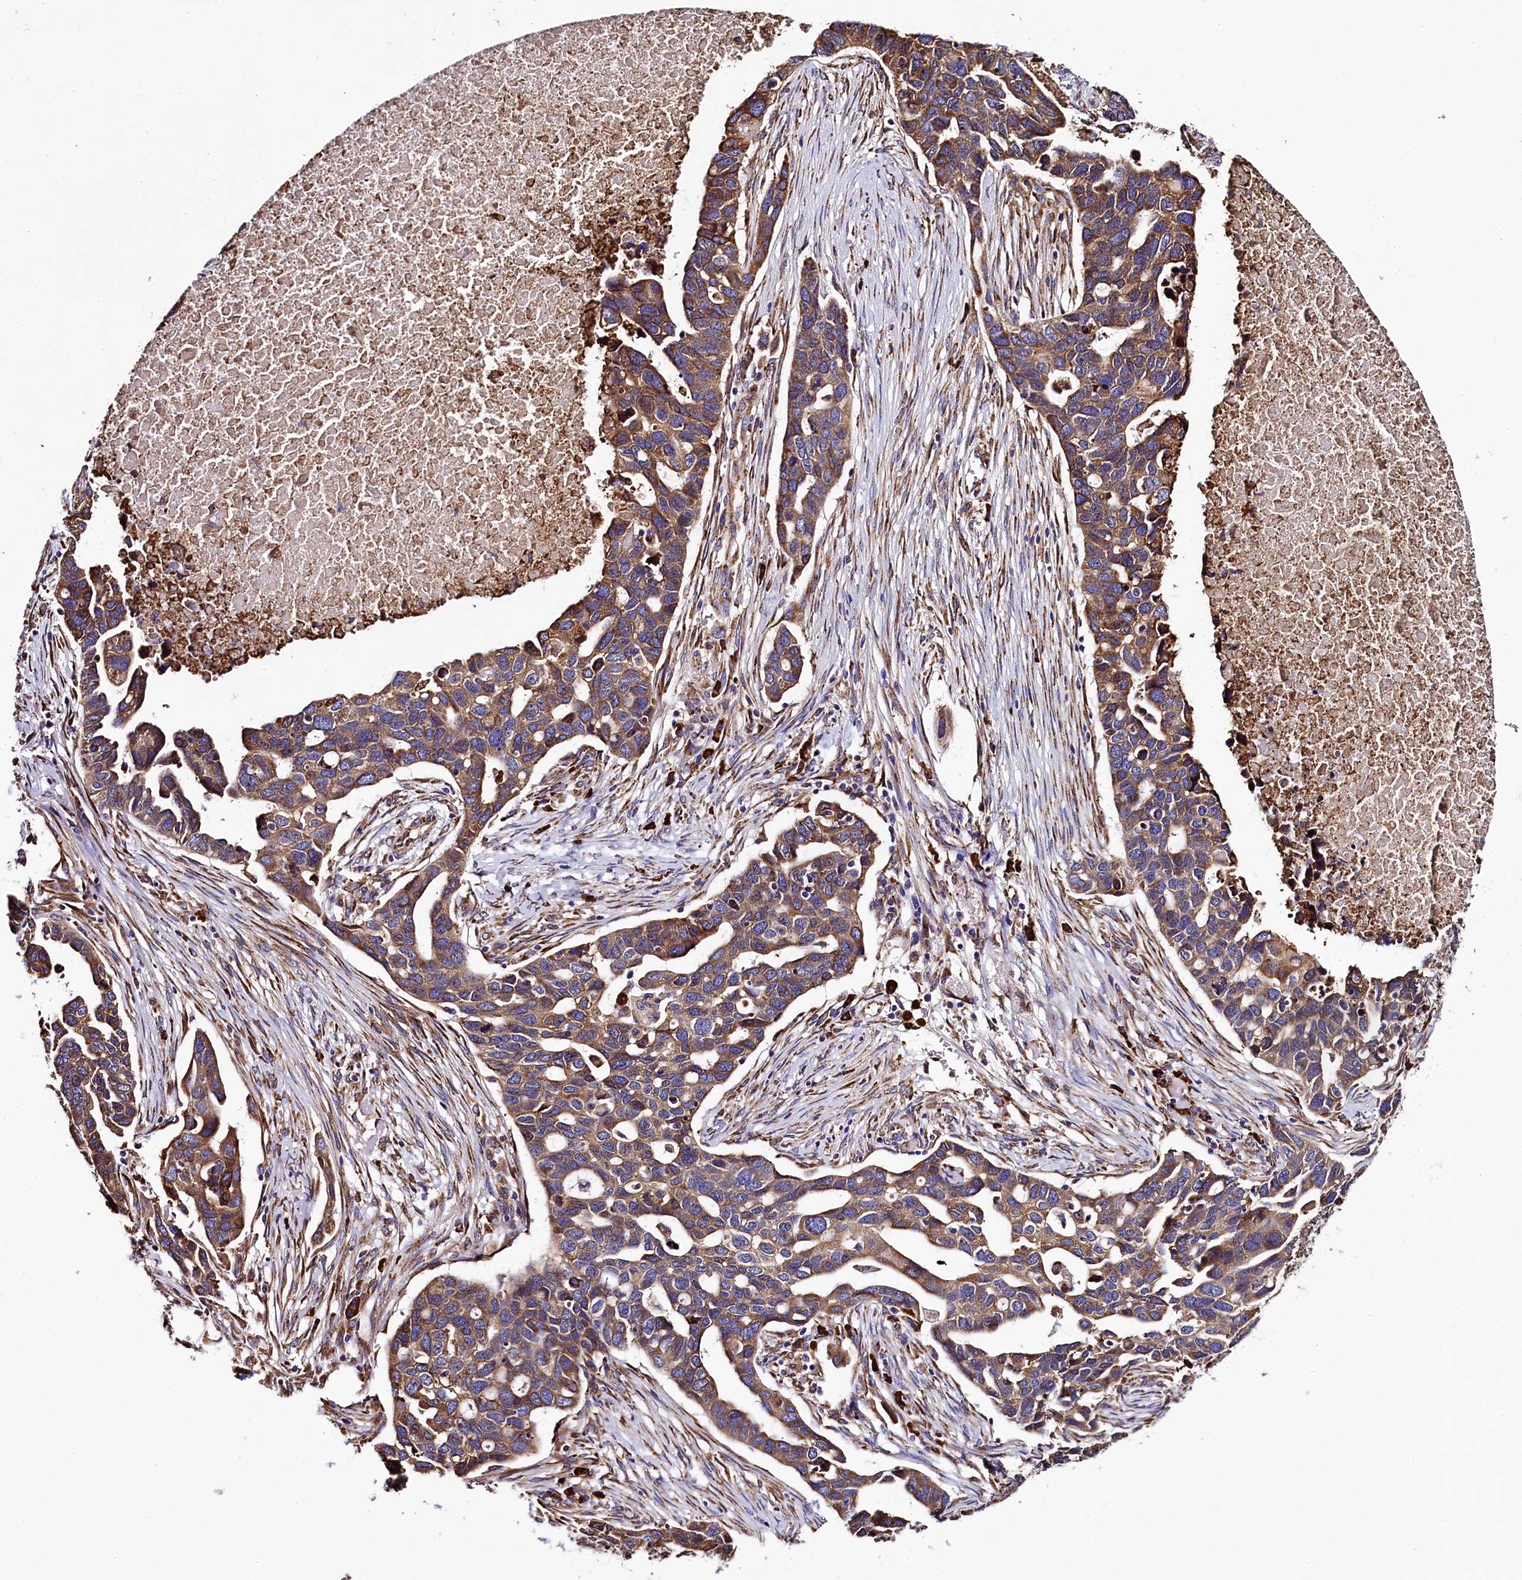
{"staining": {"intensity": "moderate", "quantity": ">75%", "location": "cytoplasmic/membranous"}, "tissue": "ovarian cancer", "cell_type": "Tumor cells", "image_type": "cancer", "snomed": [{"axis": "morphology", "description": "Cystadenocarcinoma, serous, NOS"}, {"axis": "topography", "description": "Ovary"}], "caption": "A micrograph of serous cystadenocarcinoma (ovarian) stained for a protein demonstrates moderate cytoplasmic/membranous brown staining in tumor cells.", "gene": "CAPS2", "patient": {"sex": "female", "age": 54}}